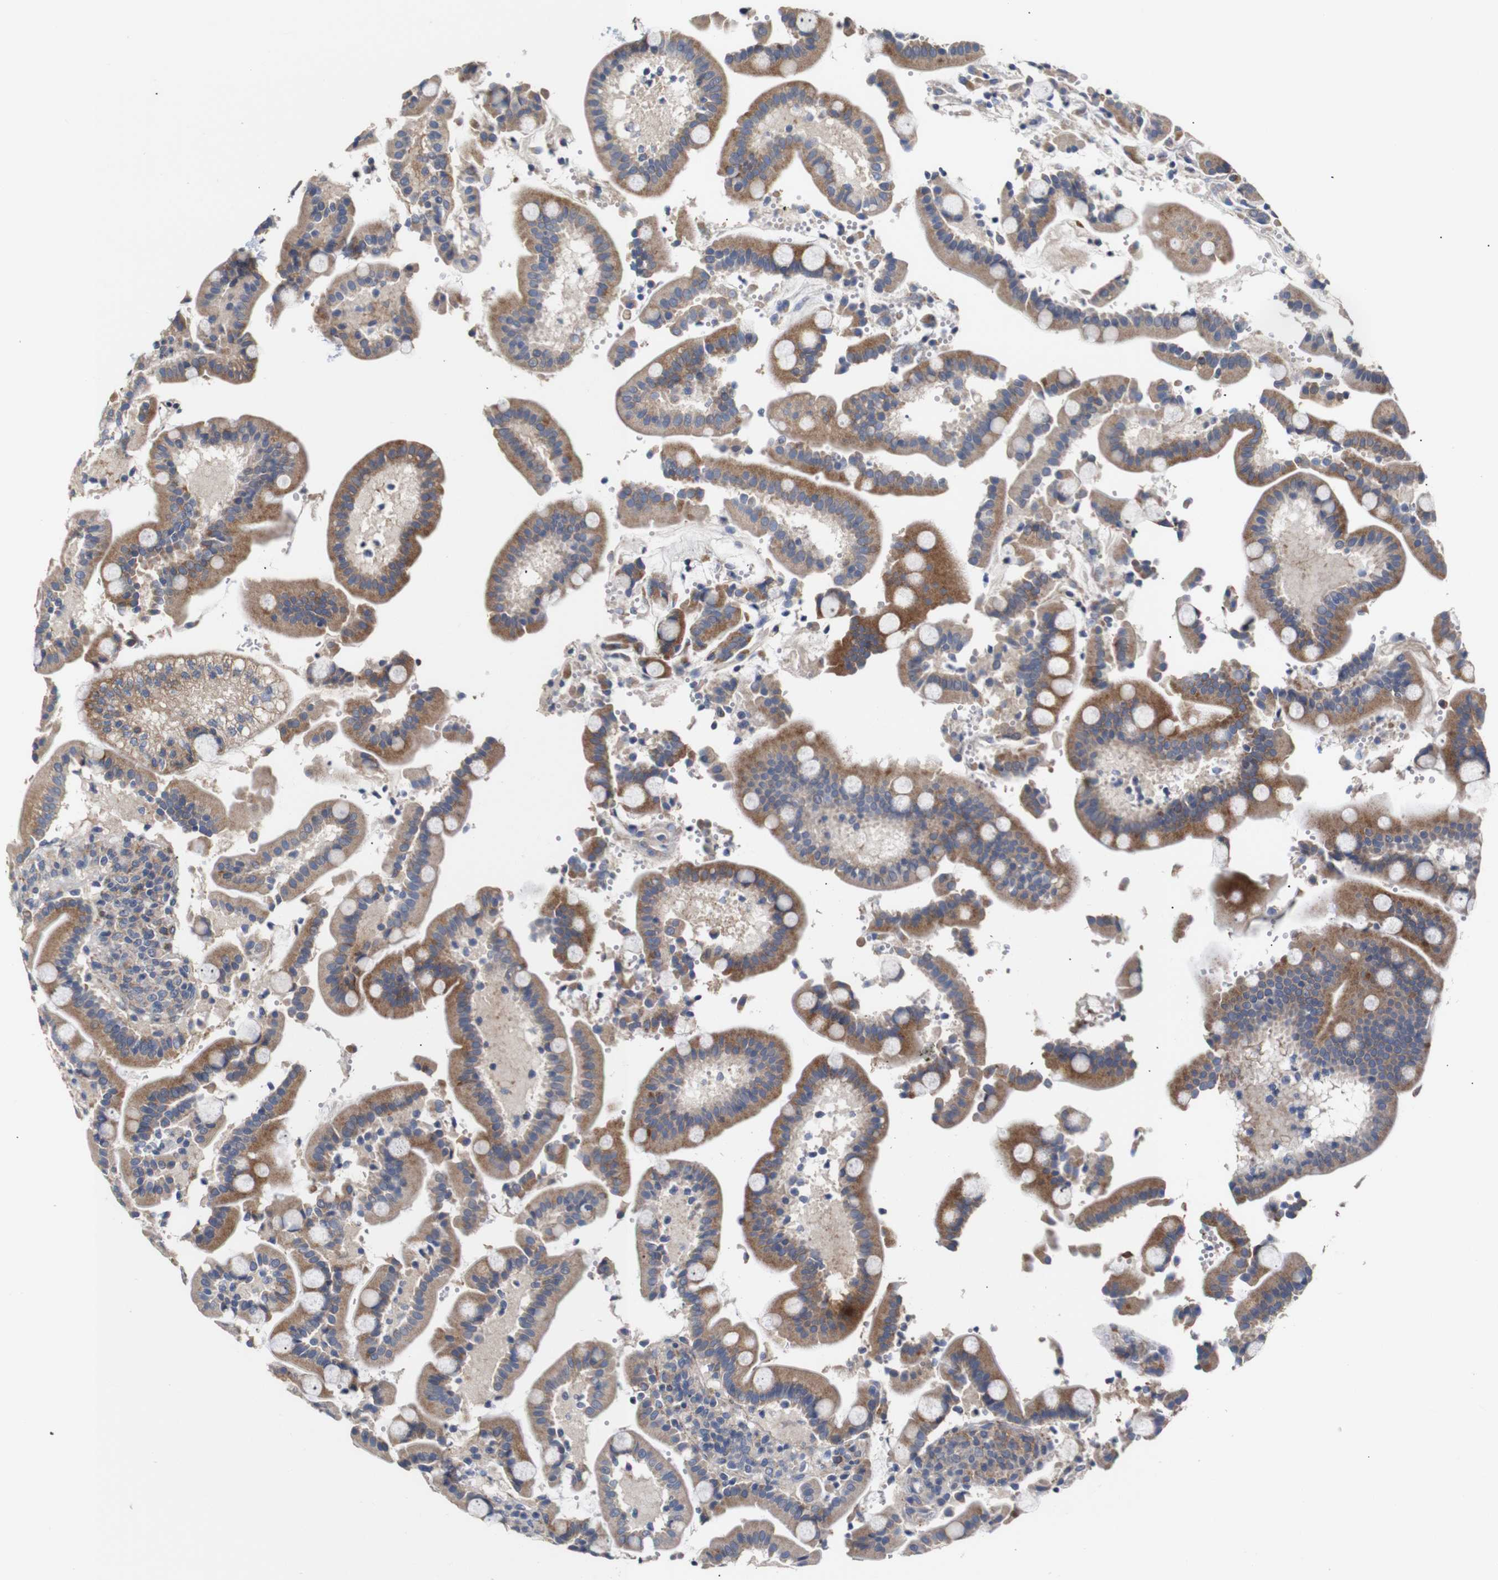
{"staining": {"intensity": "strong", "quantity": ">75%", "location": "cytoplasmic/membranous"}, "tissue": "duodenum", "cell_type": "Glandular cells", "image_type": "normal", "snomed": [{"axis": "morphology", "description": "Normal tissue, NOS"}, {"axis": "topography", "description": "Small intestine, NOS"}], "caption": "DAB immunohistochemical staining of normal duodenum reveals strong cytoplasmic/membranous protein expression in about >75% of glandular cells.", "gene": "TRIM5", "patient": {"sex": "female", "age": 71}}